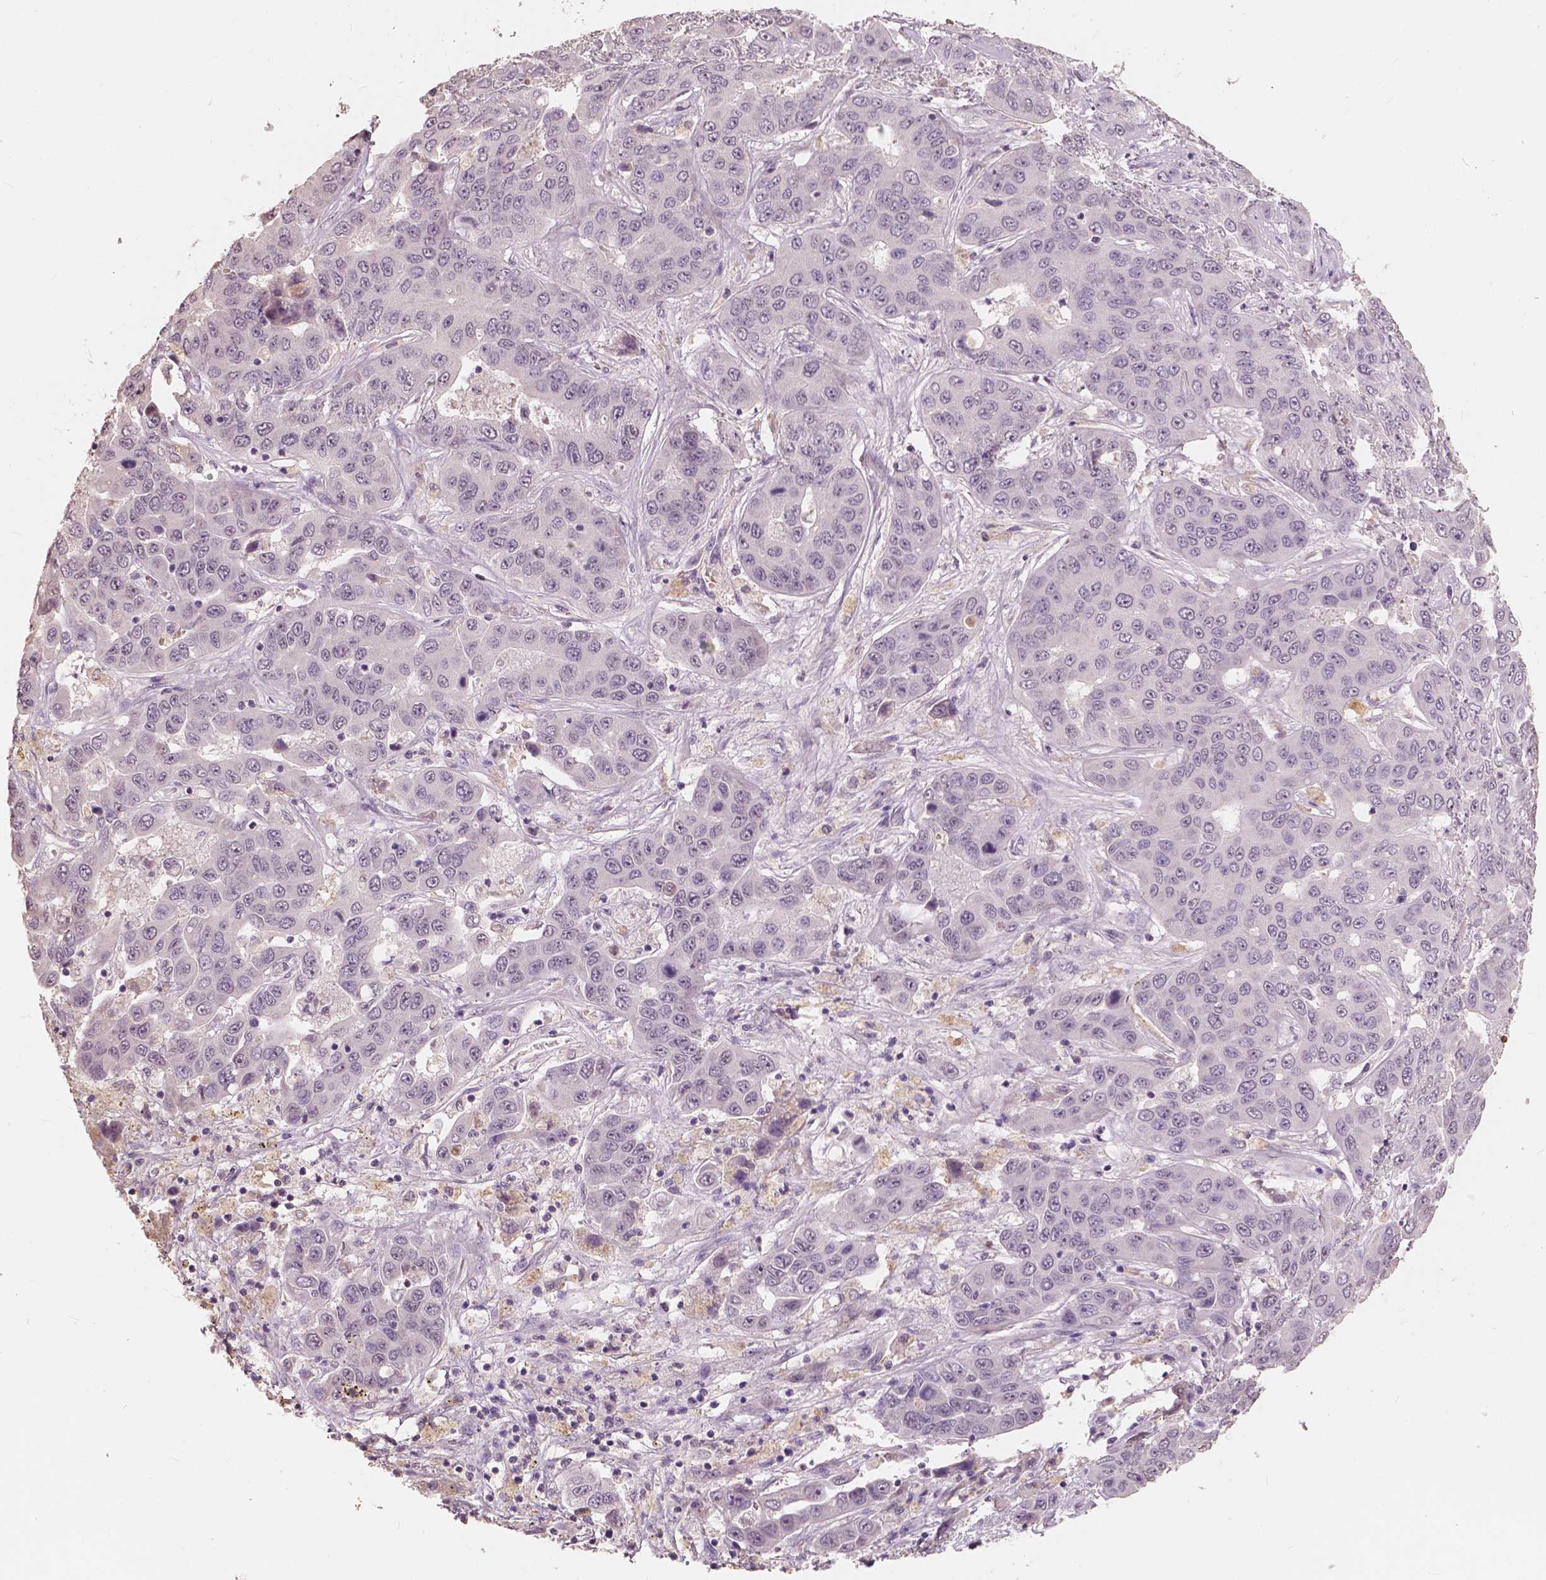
{"staining": {"intensity": "negative", "quantity": "none", "location": "none"}, "tissue": "liver cancer", "cell_type": "Tumor cells", "image_type": "cancer", "snomed": [{"axis": "morphology", "description": "Cholangiocarcinoma"}, {"axis": "topography", "description": "Liver"}], "caption": "IHC of human liver cholangiocarcinoma demonstrates no expression in tumor cells. (Immunohistochemistry (ihc), brightfield microscopy, high magnification).", "gene": "SAT2", "patient": {"sex": "female", "age": 52}}